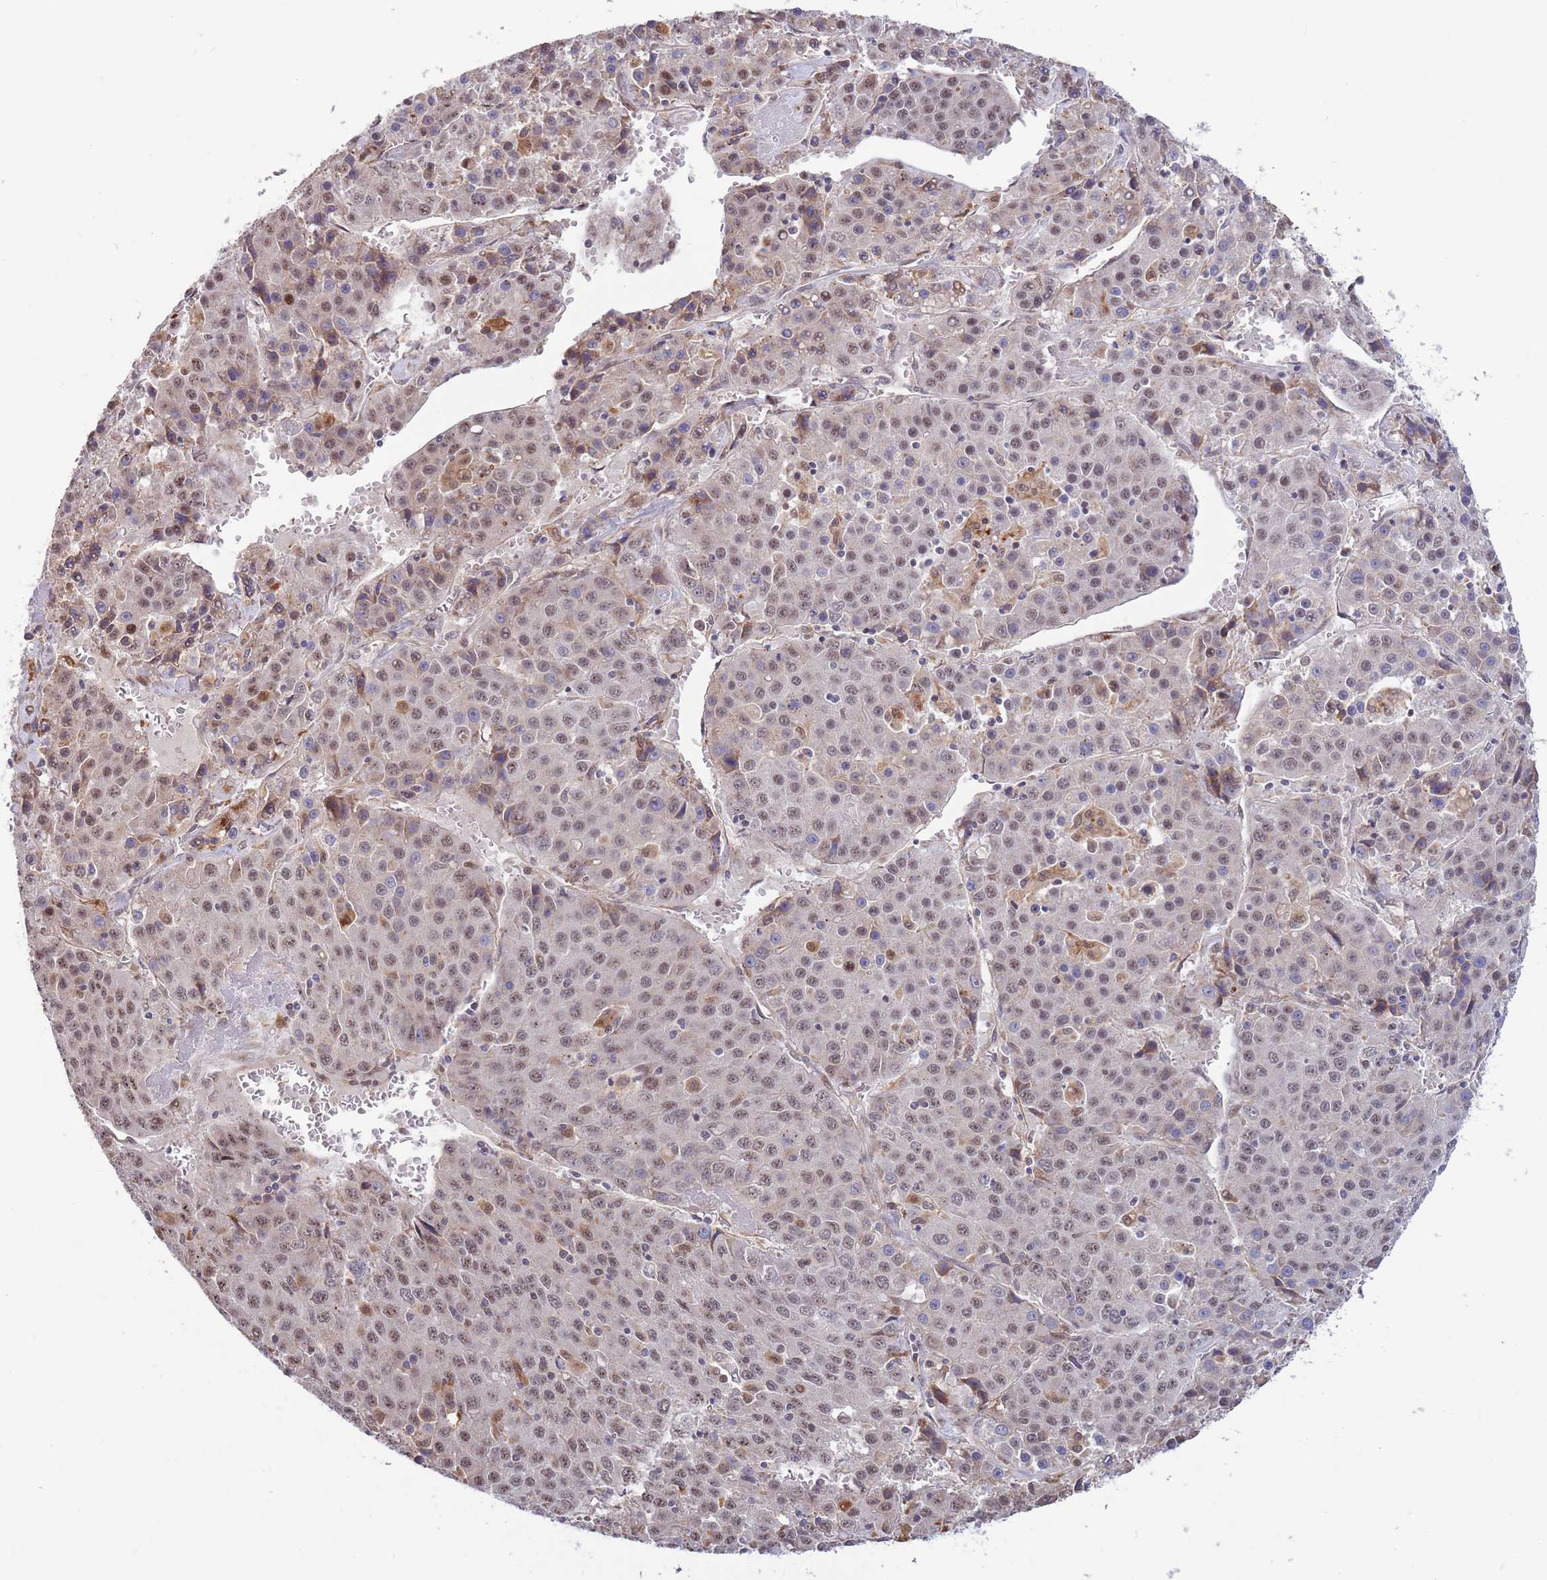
{"staining": {"intensity": "weak", "quantity": ">75%", "location": "nuclear"}, "tissue": "liver cancer", "cell_type": "Tumor cells", "image_type": "cancer", "snomed": [{"axis": "morphology", "description": "Carcinoma, Hepatocellular, NOS"}, {"axis": "topography", "description": "Liver"}], "caption": "A histopathology image of human liver hepatocellular carcinoma stained for a protein shows weak nuclear brown staining in tumor cells. (brown staining indicates protein expression, while blue staining denotes nuclei).", "gene": "CCNJL", "patient": {"sex": "female", "age": 53}}